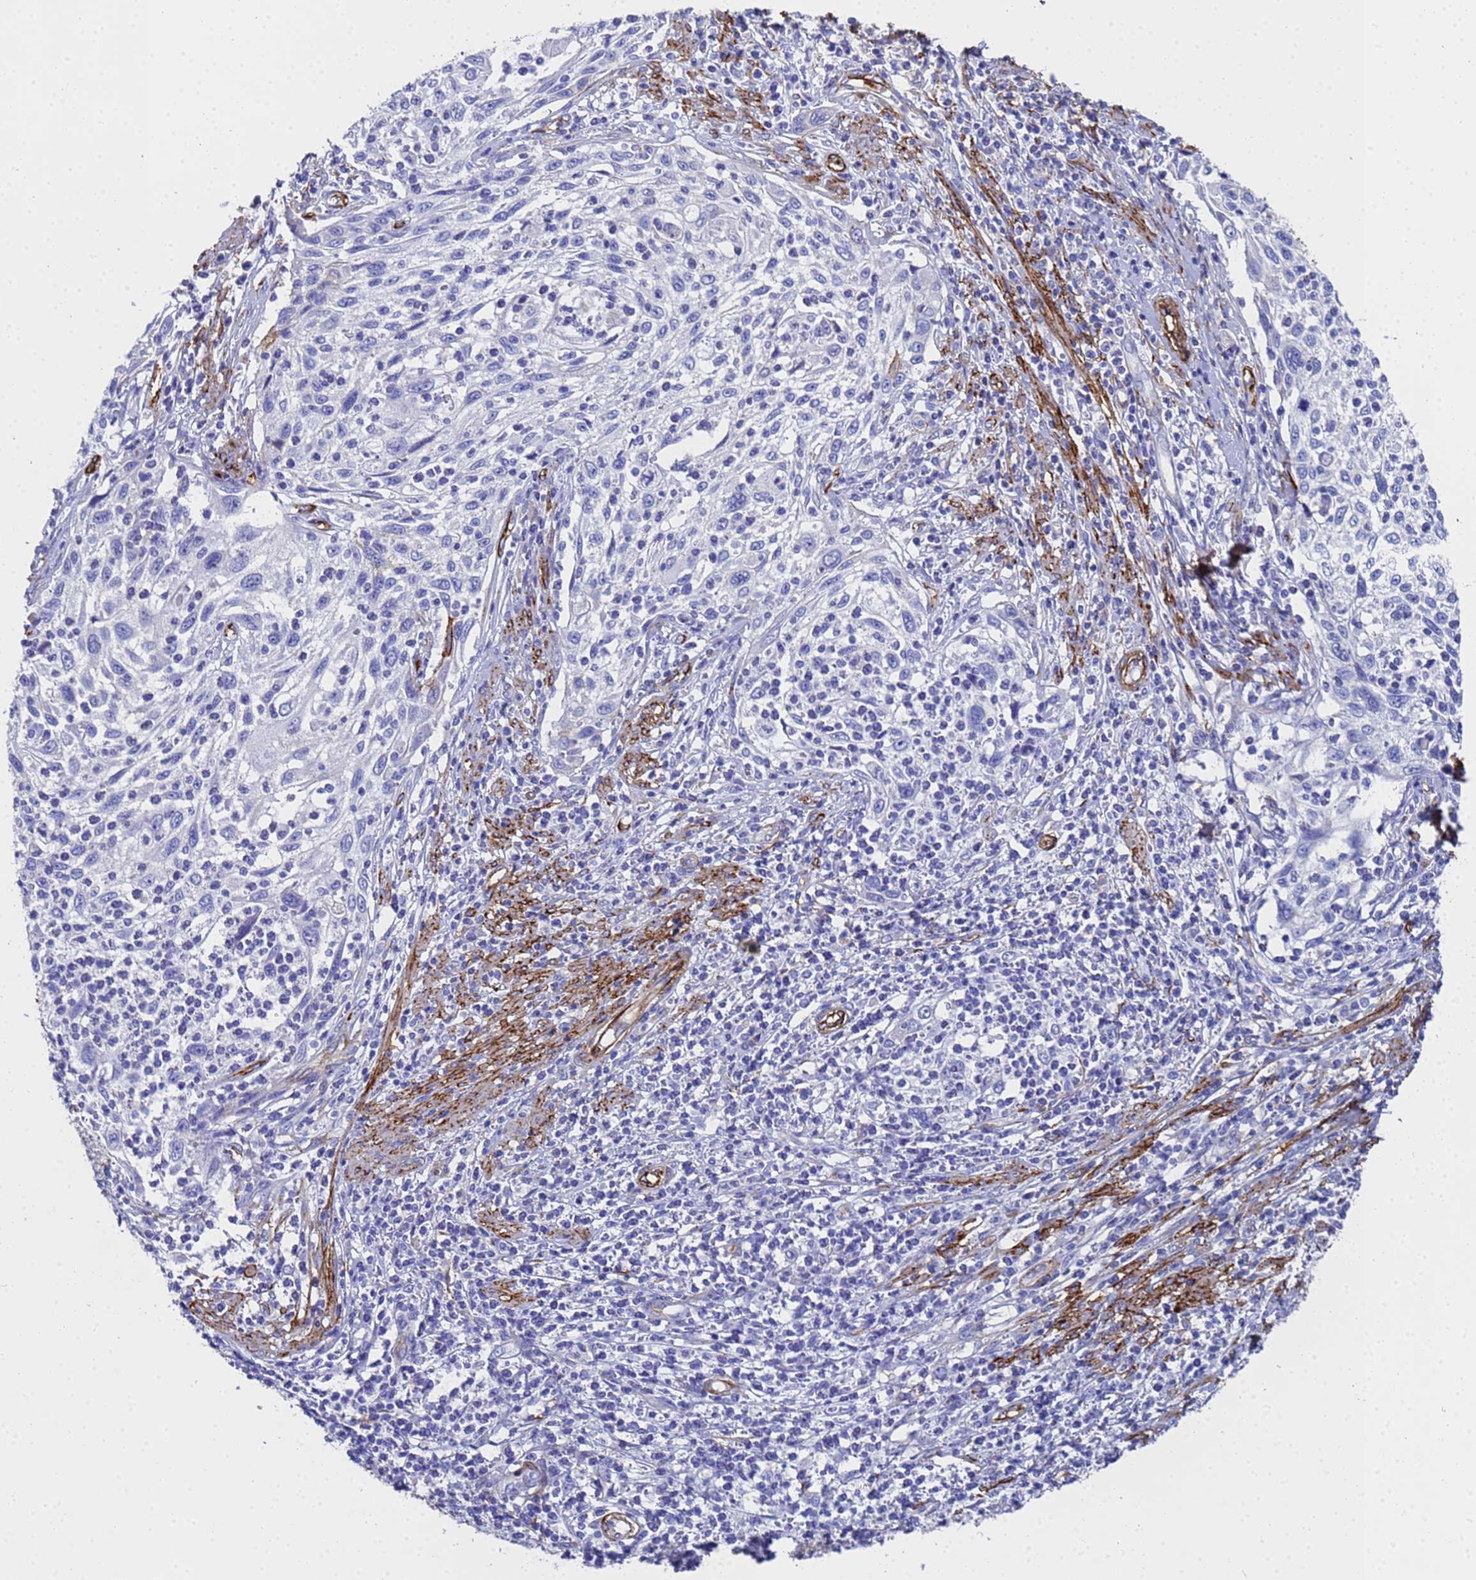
{"staining": {"intensity": "negative", "quantity": "none", "location": "none"}, "tissue": "cervical cancer", "cell_type": "Tumor cells", "image_type": "cancer", "snomed": [{"axis": "morphology", "description": "Squamous cell carcinoma, NOS"}, {"axis": "topography", "description": "Cervix"}], "caption": "This is an immunohistochemistry micrograph of human squamous cell carcinoma (cervical). There is no positivity in tumor cells.", "gene": "ADIPOQ", "patient": {"sex": "female", "age": 70}}